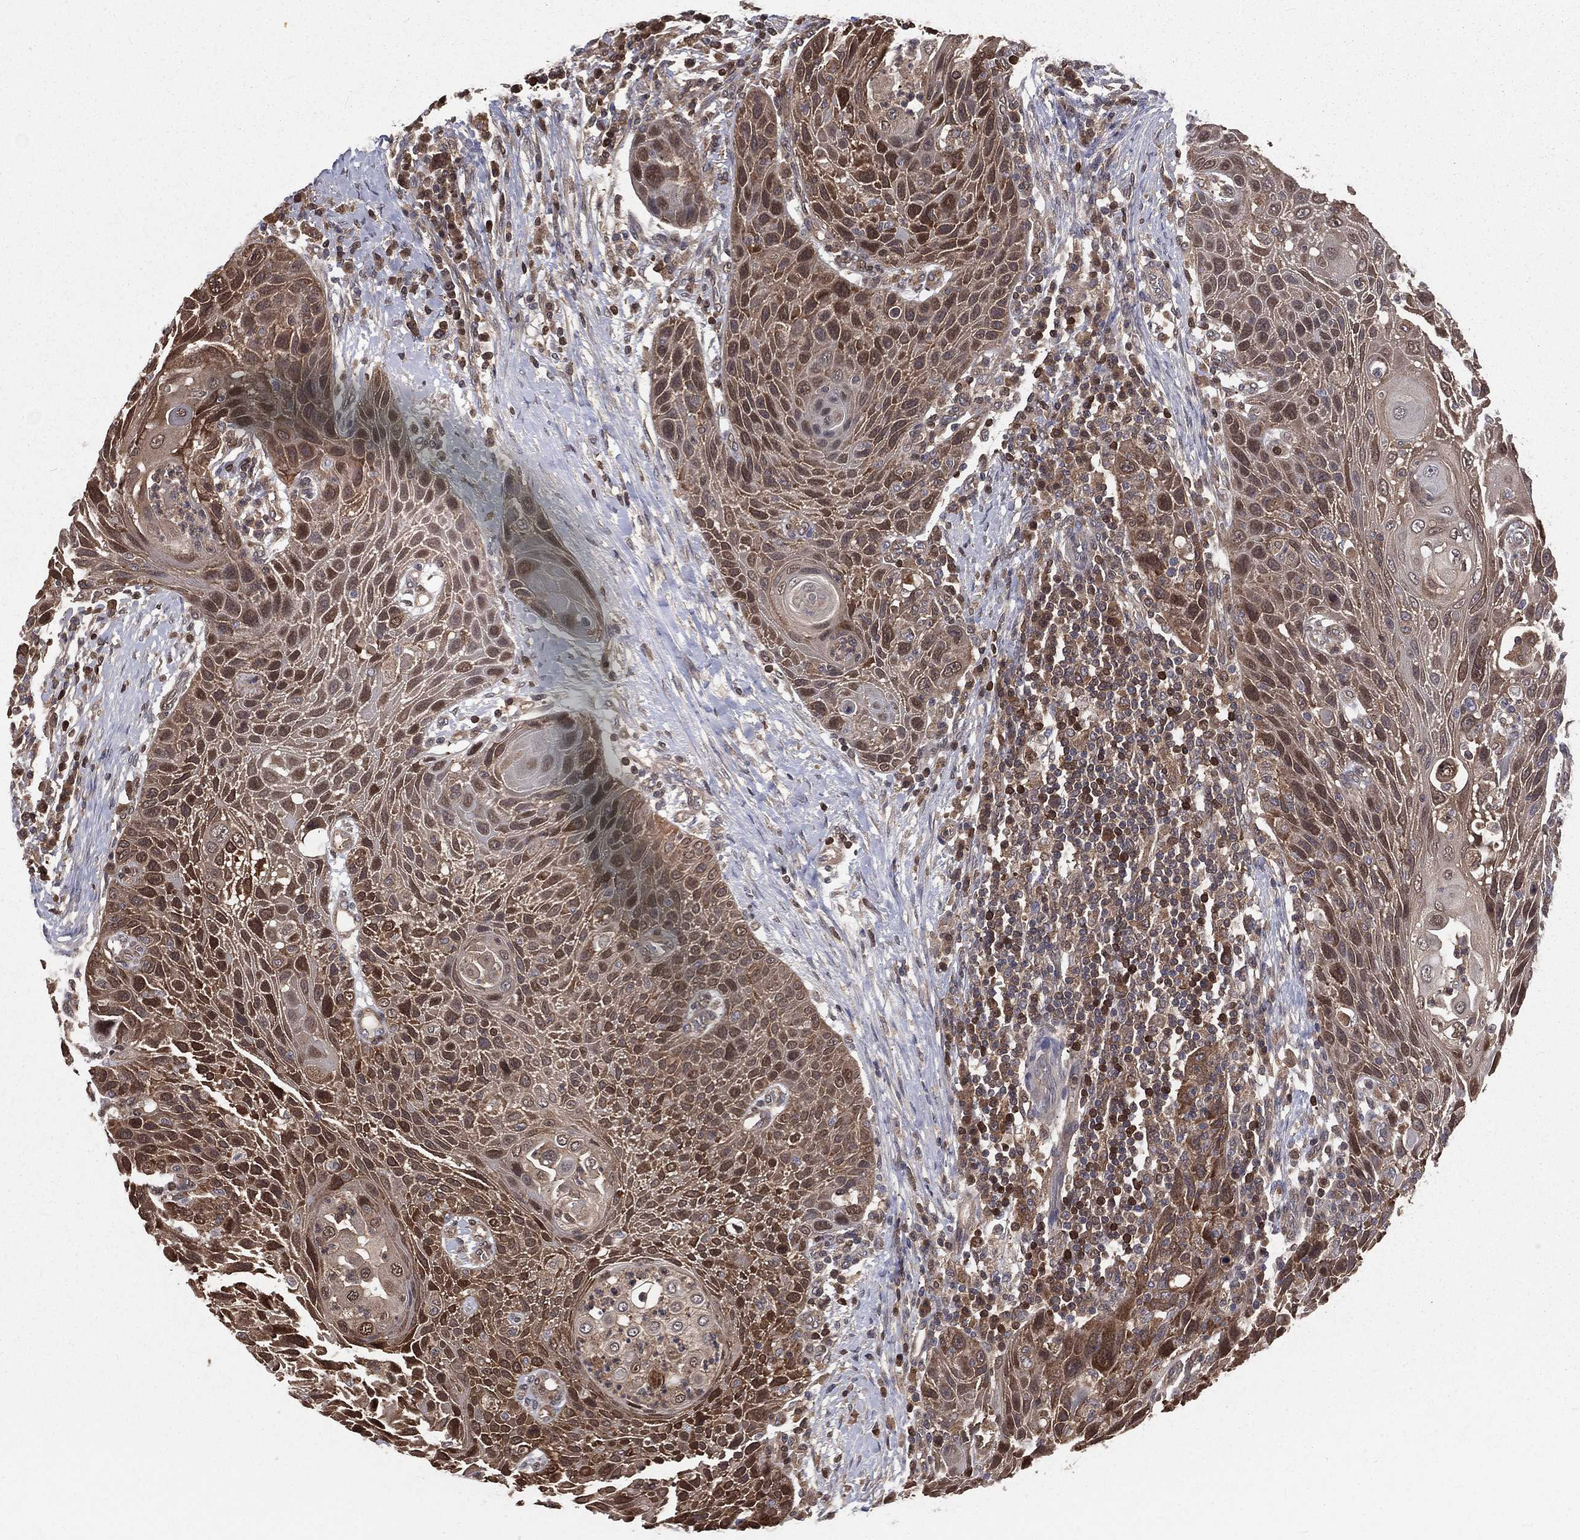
{"staining": {"intensity": "moderate", "quantity": ">75%", "location": "cytoplasmic/membranous,nuclear"}, "tissue": "head and neck cancer", "cell_type": "Tumor cells", "image_type": "cancer", "snomed": [{"axis": "morphology", "description": "Squamous cell carcinoma, NOS"}, {"axis": "topography", "description": "Head-Neck"}], "caption": "Immunohistochemical staining of squamous cell carcinoma (head and neck) reveals medium levels of moderate cytoplasmic/membranous and nuclear positivity in approximately >75% of tumor cells. The protein of interest is stained brown, and the nuclei are stained in blue (DAB (3,3'-diaminobenzidine) IHC with brightfield microscopy, high magnification).", "gene": "TBC1D2", "patient": {"sex": "male", "age": 69}}